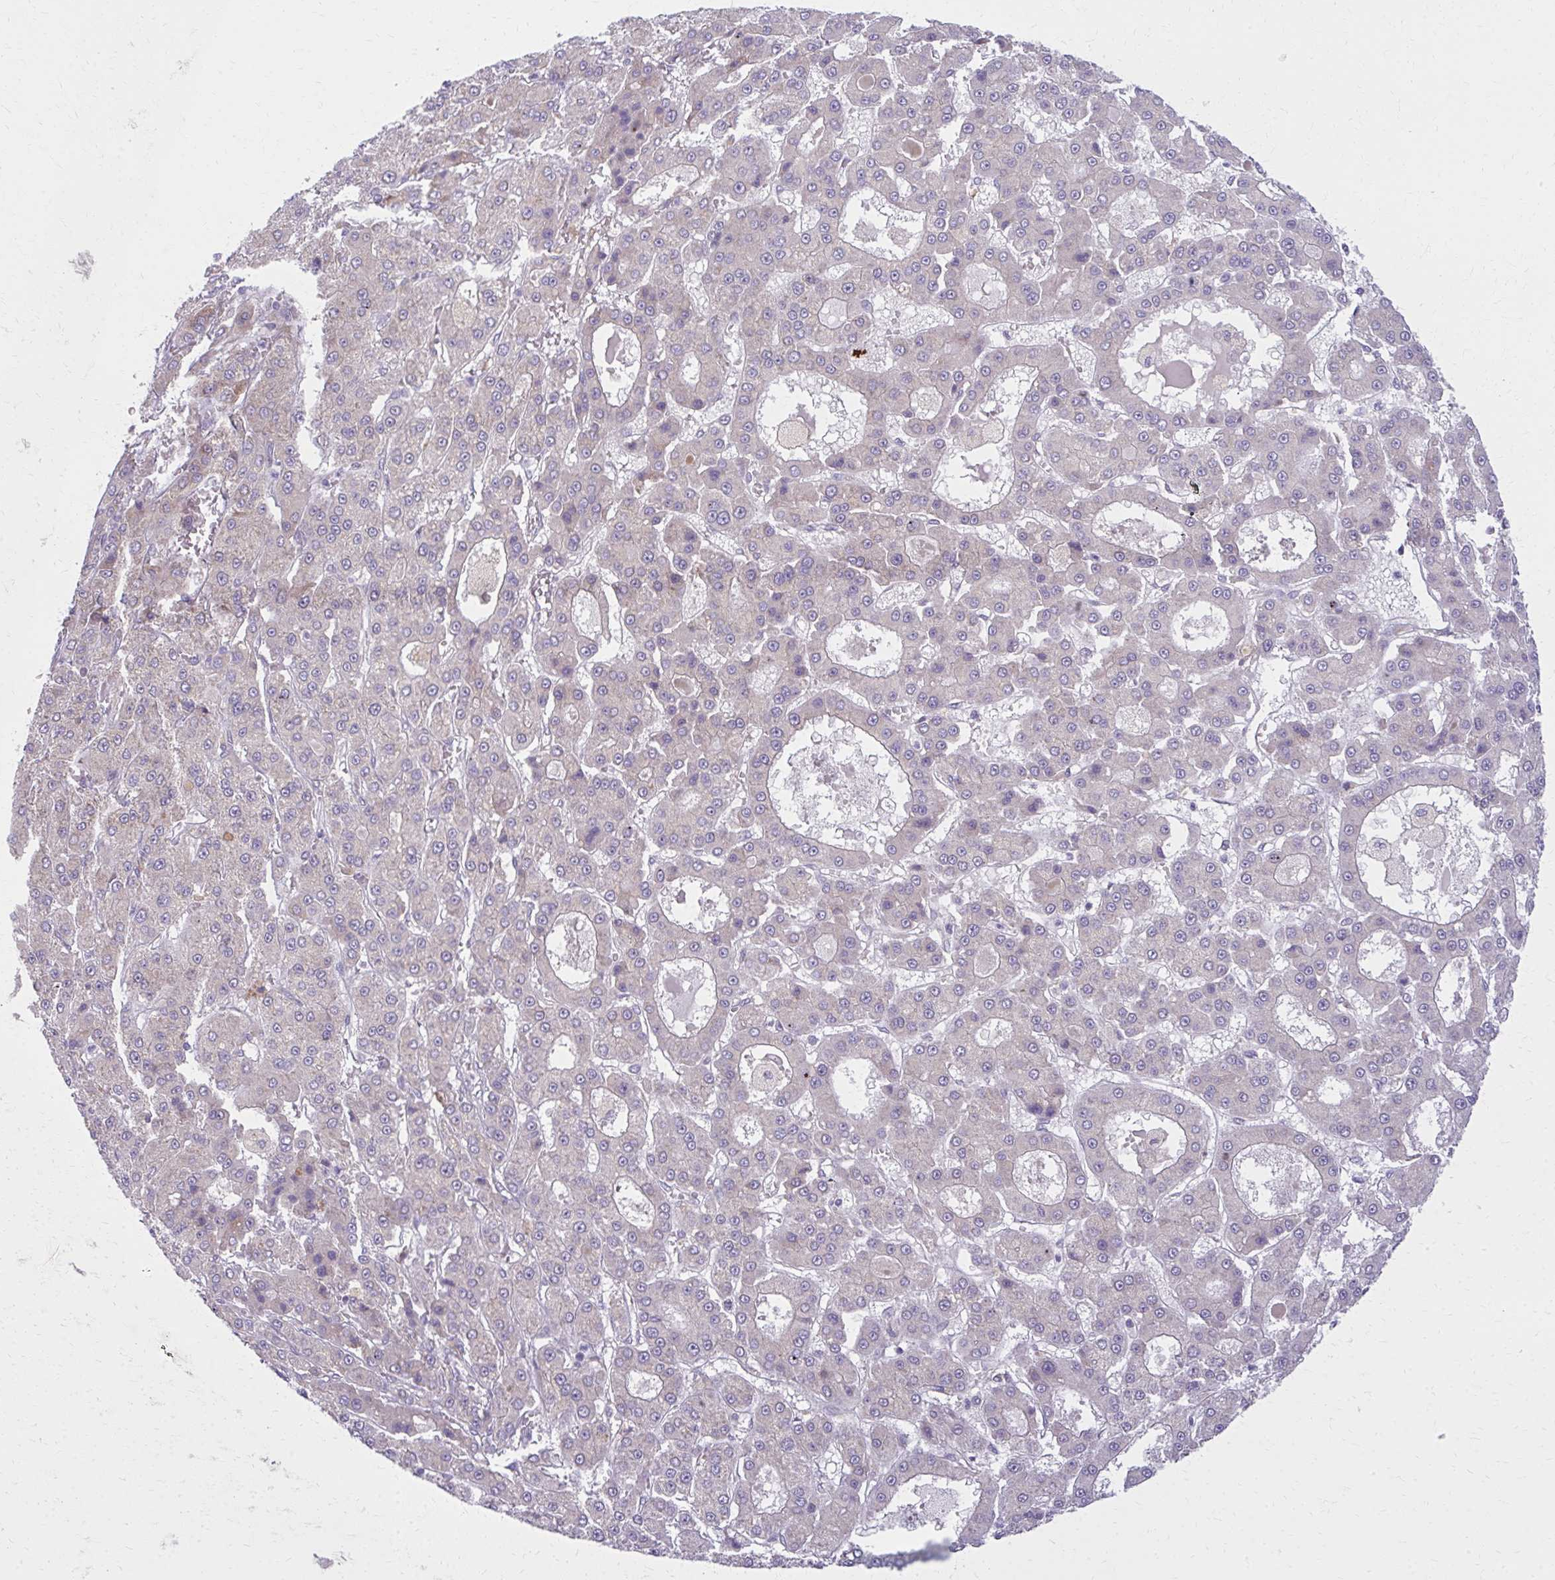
{"staining": {"intensity": "negative", "quantity": "none", "location": "none"}, "tissue": "liver cancer", "cell_type": "Tumor cells", "image_type": "cancer", "snomed": [{"axis": "morphology", "description": "Carcinoma, Hepatocellular, NOS"}, {"axis": "topography", "description": "Liver"}], "caption": "Immunohistochemistry micrograph of human liver cancer (hepatocellular carcinoma) stained for a protein (brown), which displays no positivity in tumor cells.", "gene": "CEMP1", "patient": {"sex": "male", "age": 70}}